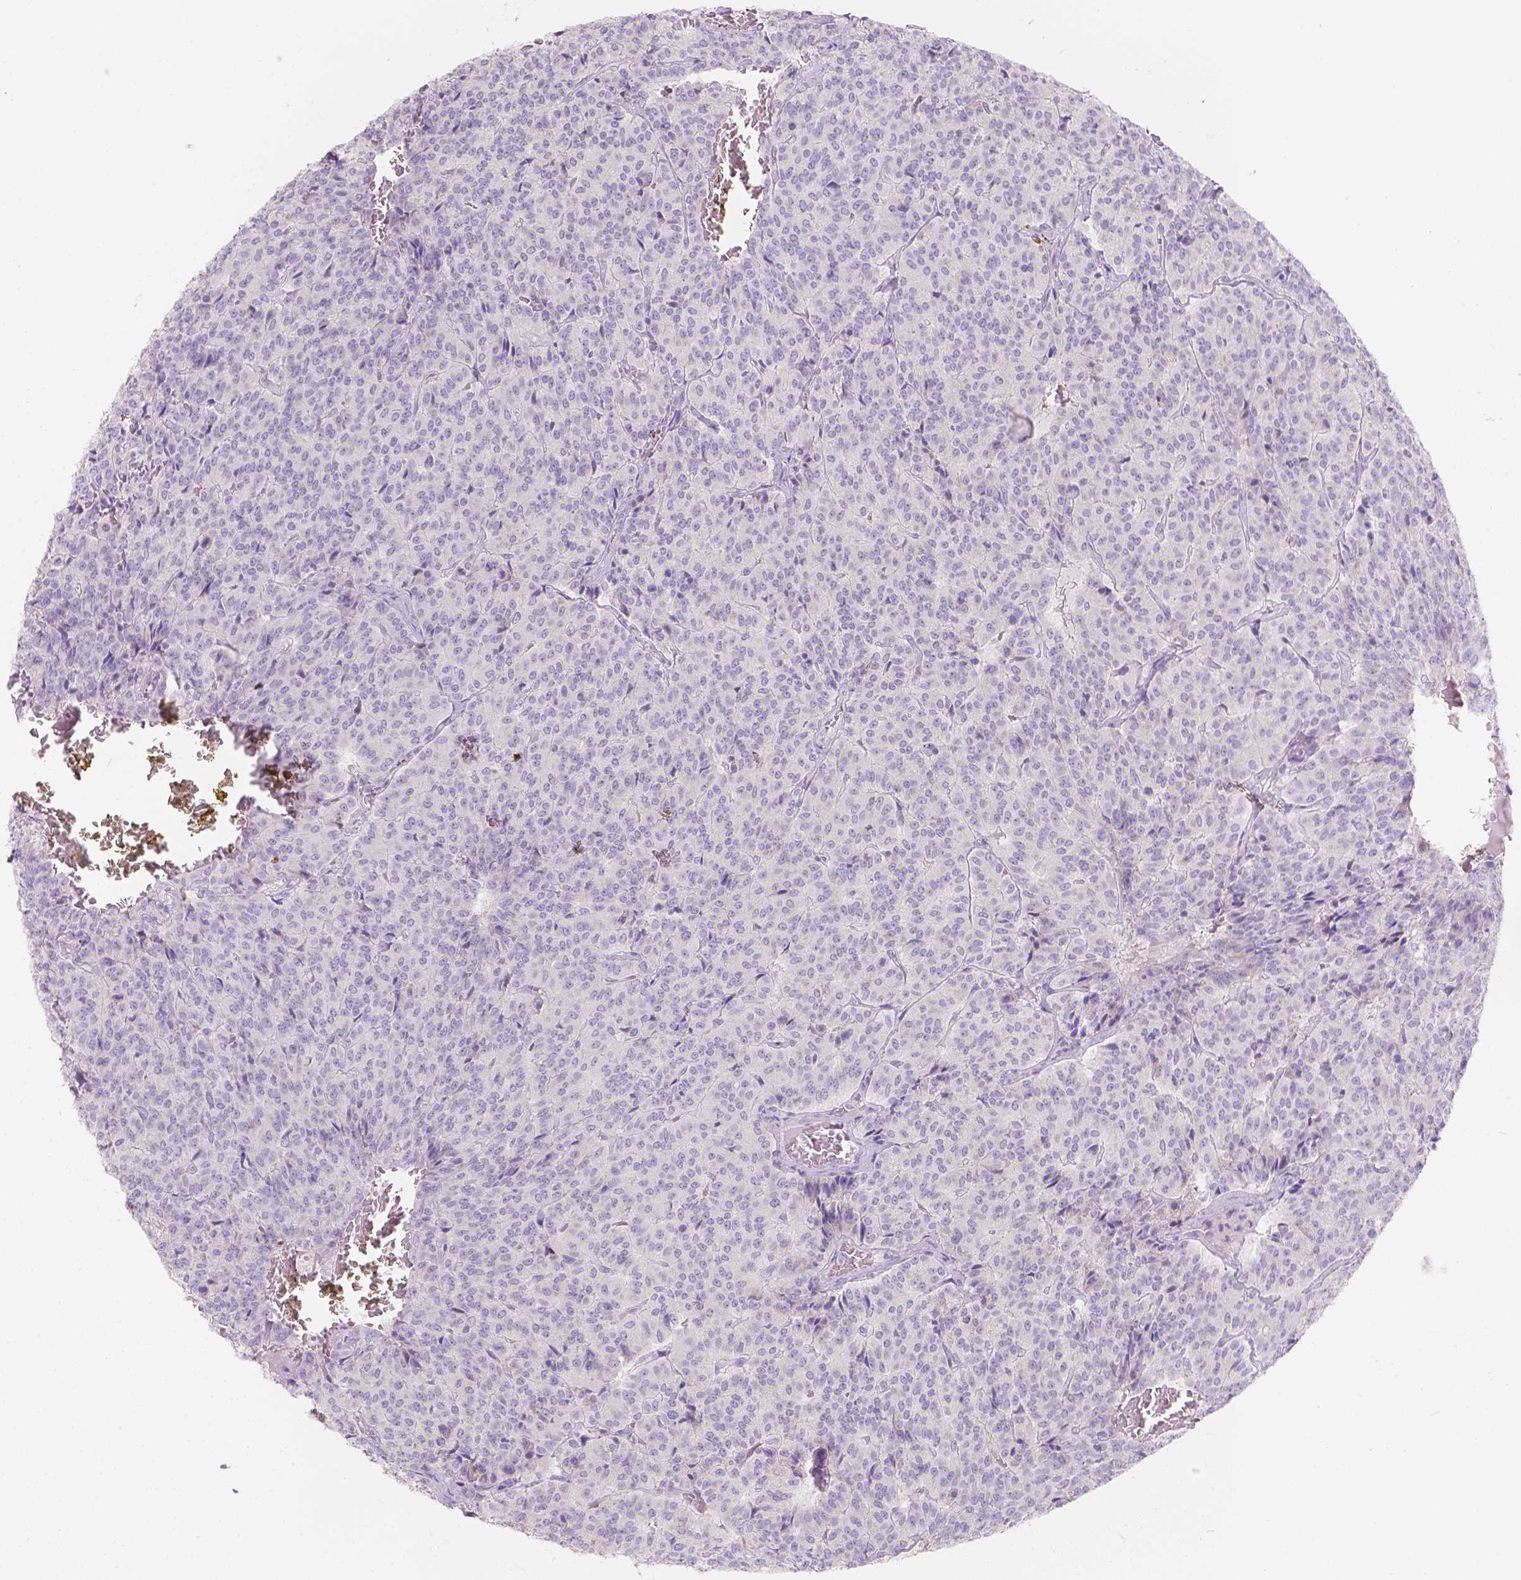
{"staining": {"intensity": "weak", "quantity": "25%-75%", "location": "cytoplasmic/membranous"}, "tissue": "carcinoid", "cell_type": "Tumor cells", "image_type": "cancer", "snomed": [{"axis": "morphology", "description": "Carcinoid, malignant, NOS"}, {"axis": "topography", "description": "Lung"}], "caption": "Malignant carcinoid tissue reveals weak cytoplasmic/membranous positivity in about 25%-75% of tumor cells Immunohistochemistry stains the protein of interest in brown and the nuclei are stained blue.", "gene": "HTN3", "patient": {"sex": "male", "age": 70}}